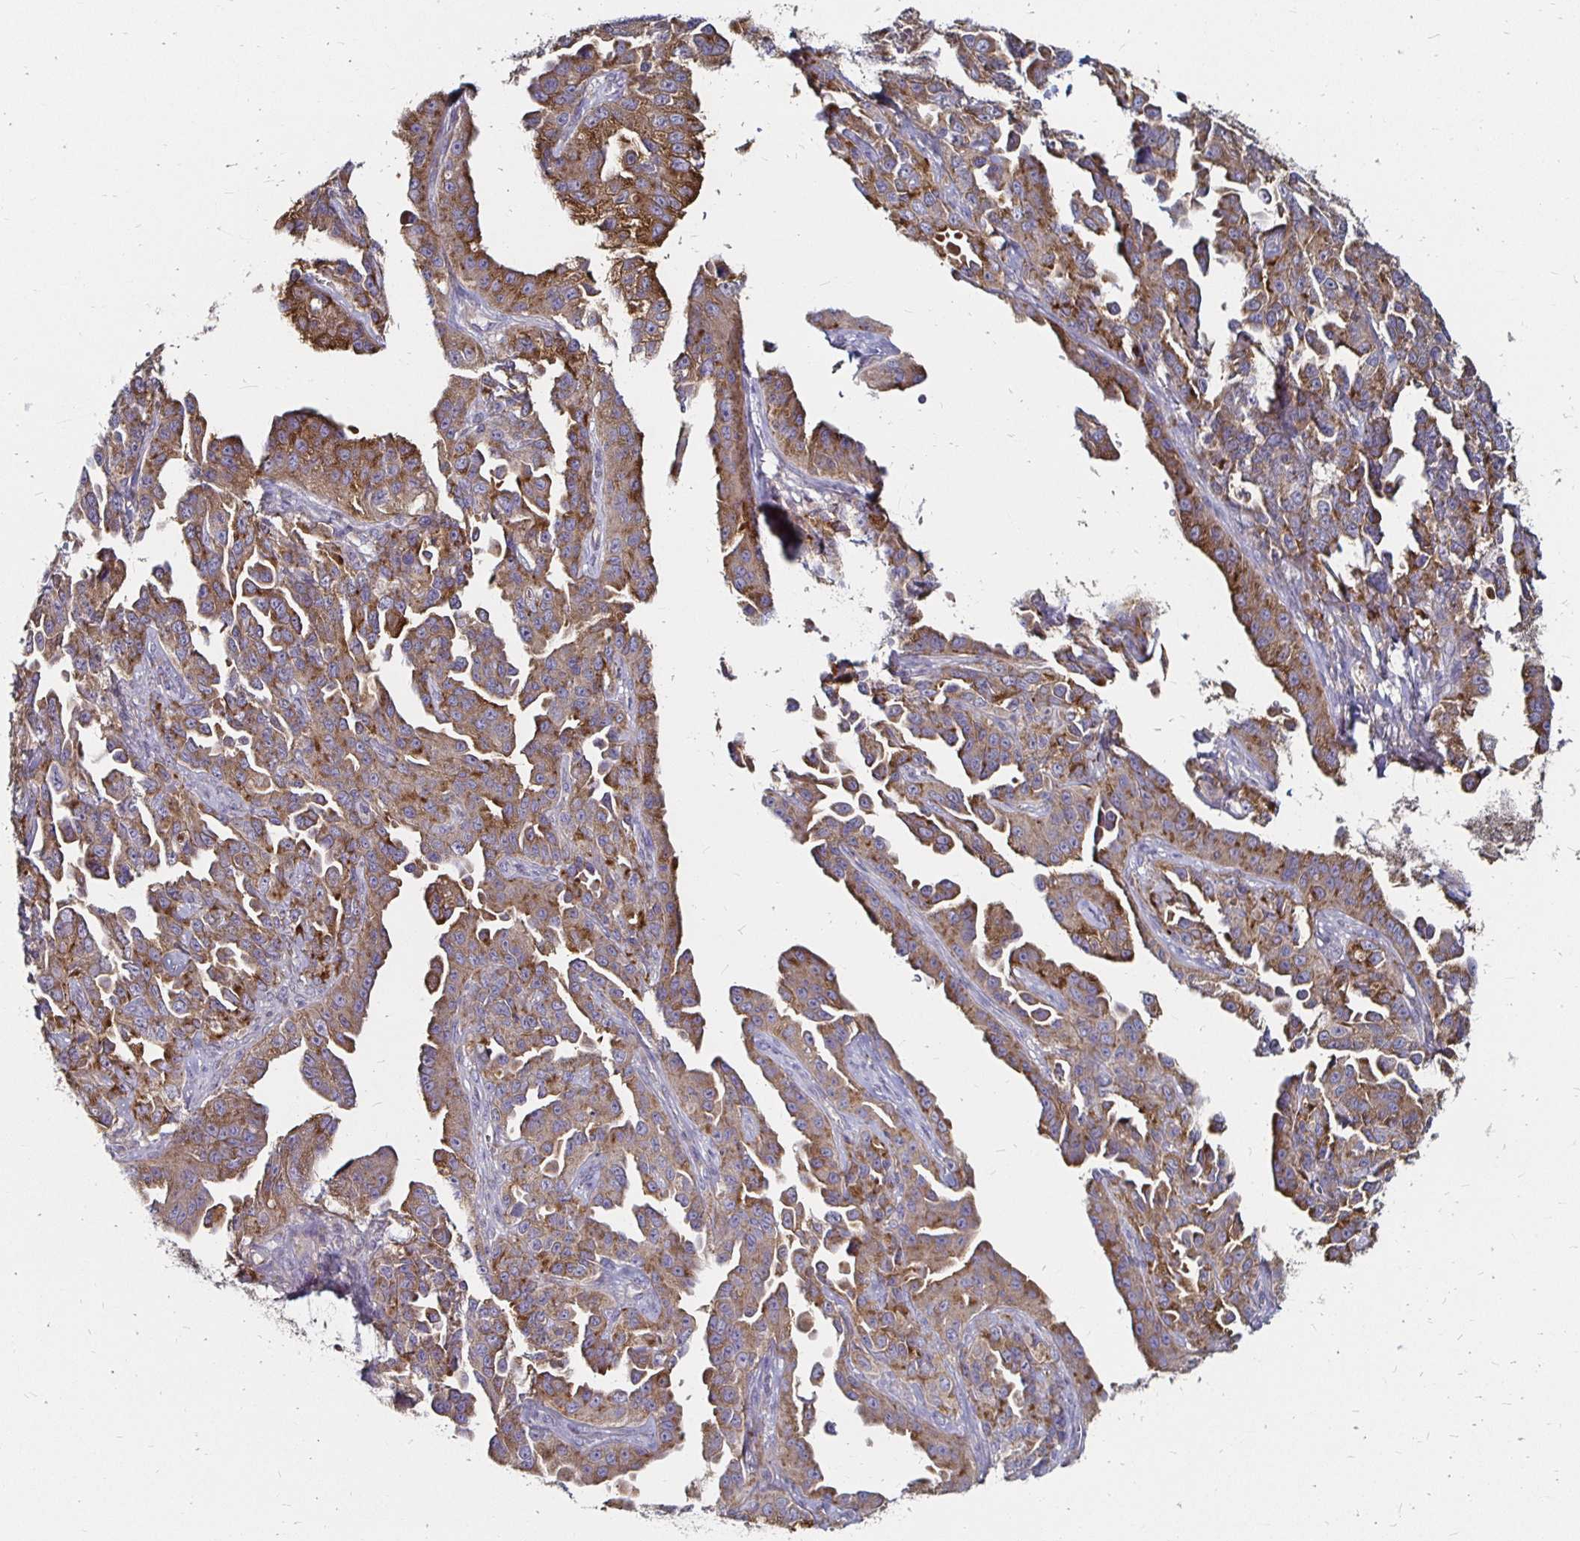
{"staining": {"intensity": "moderate", "quantity": ">75%", "location": "cytoplasmic/membranous"}, "tissue": "ovarian cancer", "cell_type": "Tumor cells", "image_type": "cancer", "snomed": [{"axis": "morphology", "description": "Cystadenocarcinoma, serous, NOS"}, {"axis": "topography", "description": "Ovary"}], "caption": "Protein expression analysis of human ovarian cancer reveals moderate cytoplasmic/membranous staining in about >75% of tumor cells.", "gene": "NCSTN", "patient": {"sex": "female", "age": 75}}